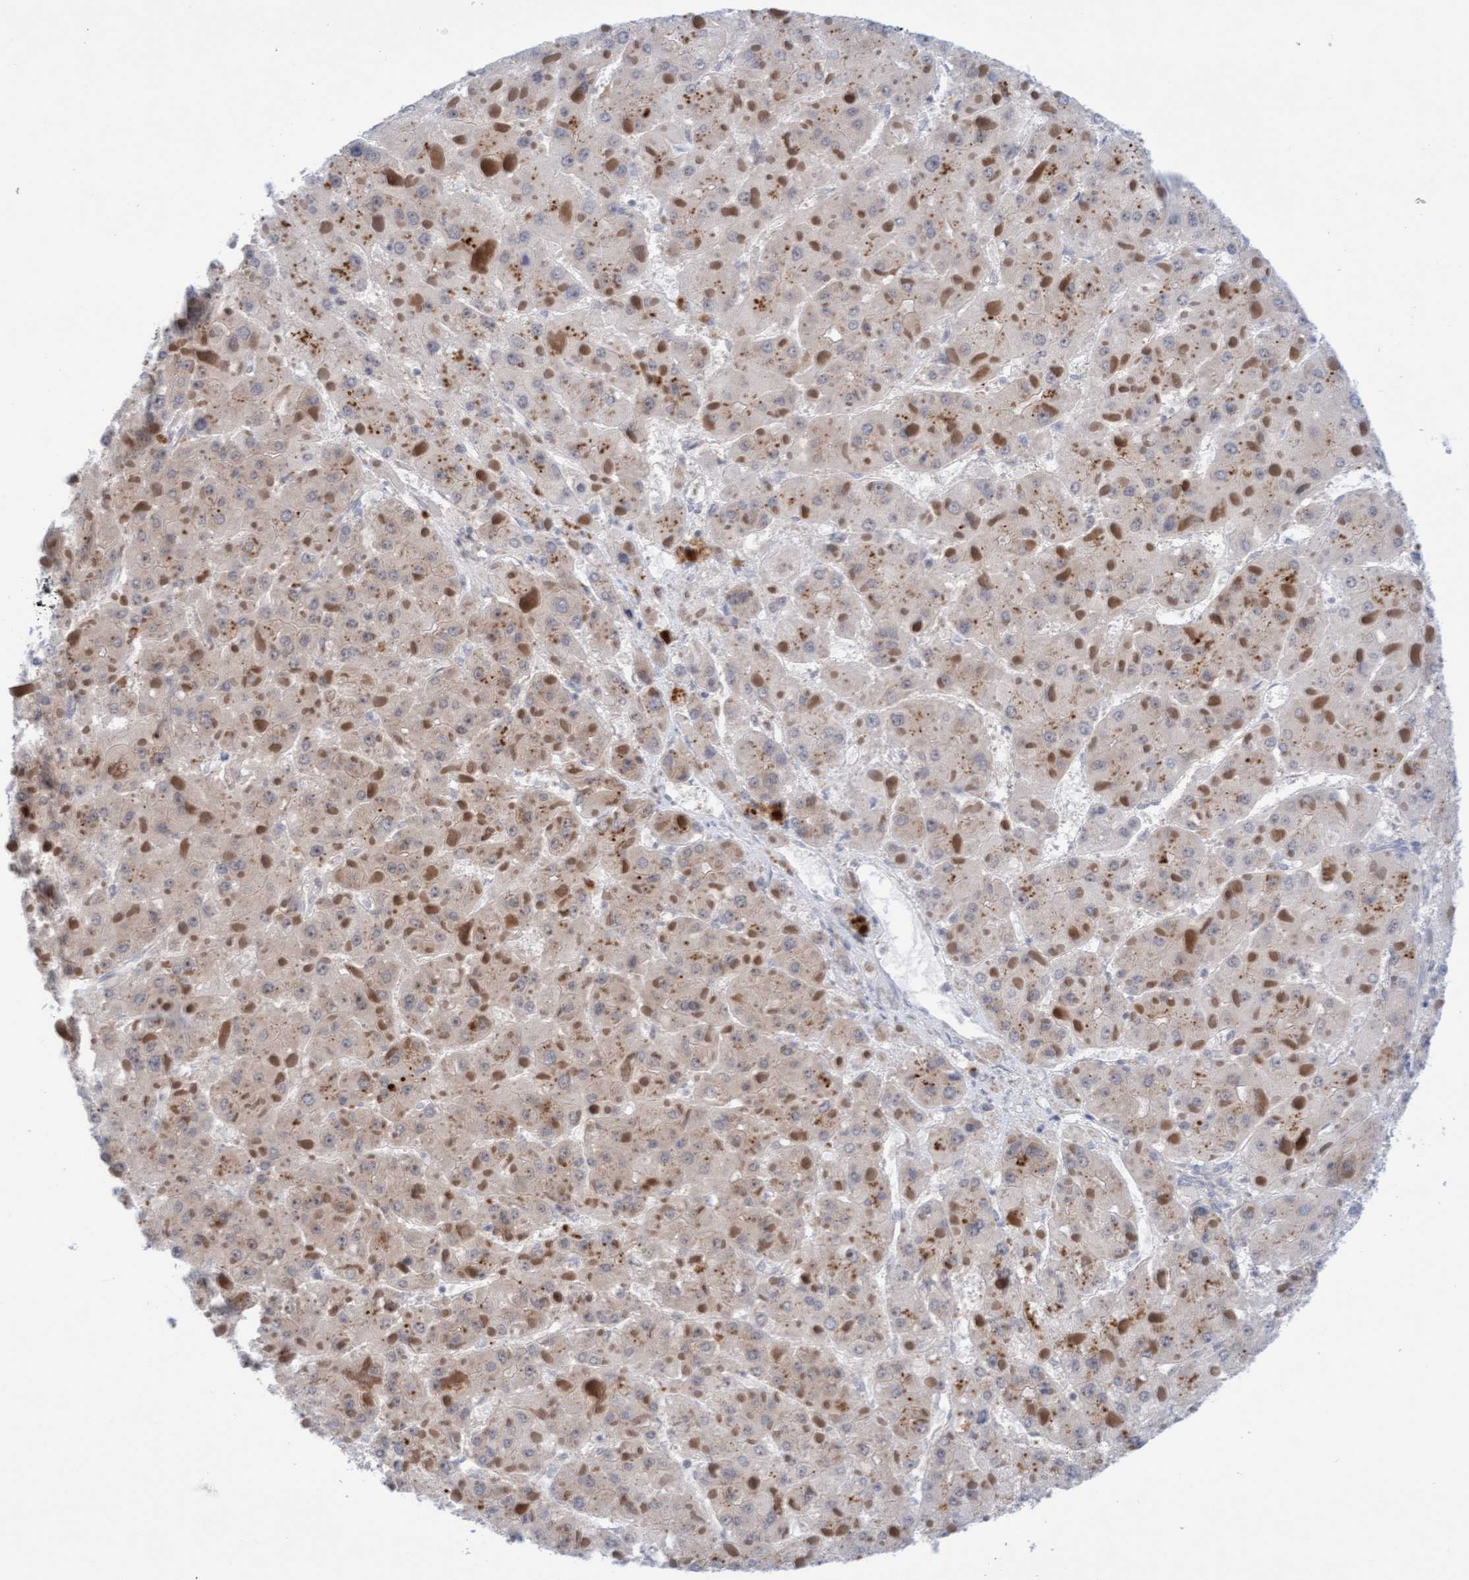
{"staining": {"intensity": "weak", "quantity": ">75%", "location": "cytoplasmic/membranous"}, "tissue": "liver cancer", "cell_type": "Tumor cells", "image_type": "cancer", "snomed": [{"axis": "morphology", "description": "Carcinoma, Hepatocellular, NOS"}, {"axis": "topography", "description": "Liver"}], "caption": "Tumor cells show low levels of weak cytoplasmic/membranous staining in approximately >75% of cells in hepatocellular carcinoma (liver). The staining was performed using DAB (3,3'-diaminobenzidine), with brown indicating positive protein expression. Nuclei are stained blue with hematoxylin.", "gene": "AMZ2", "patient": {"sex": "female", "age": 73}}